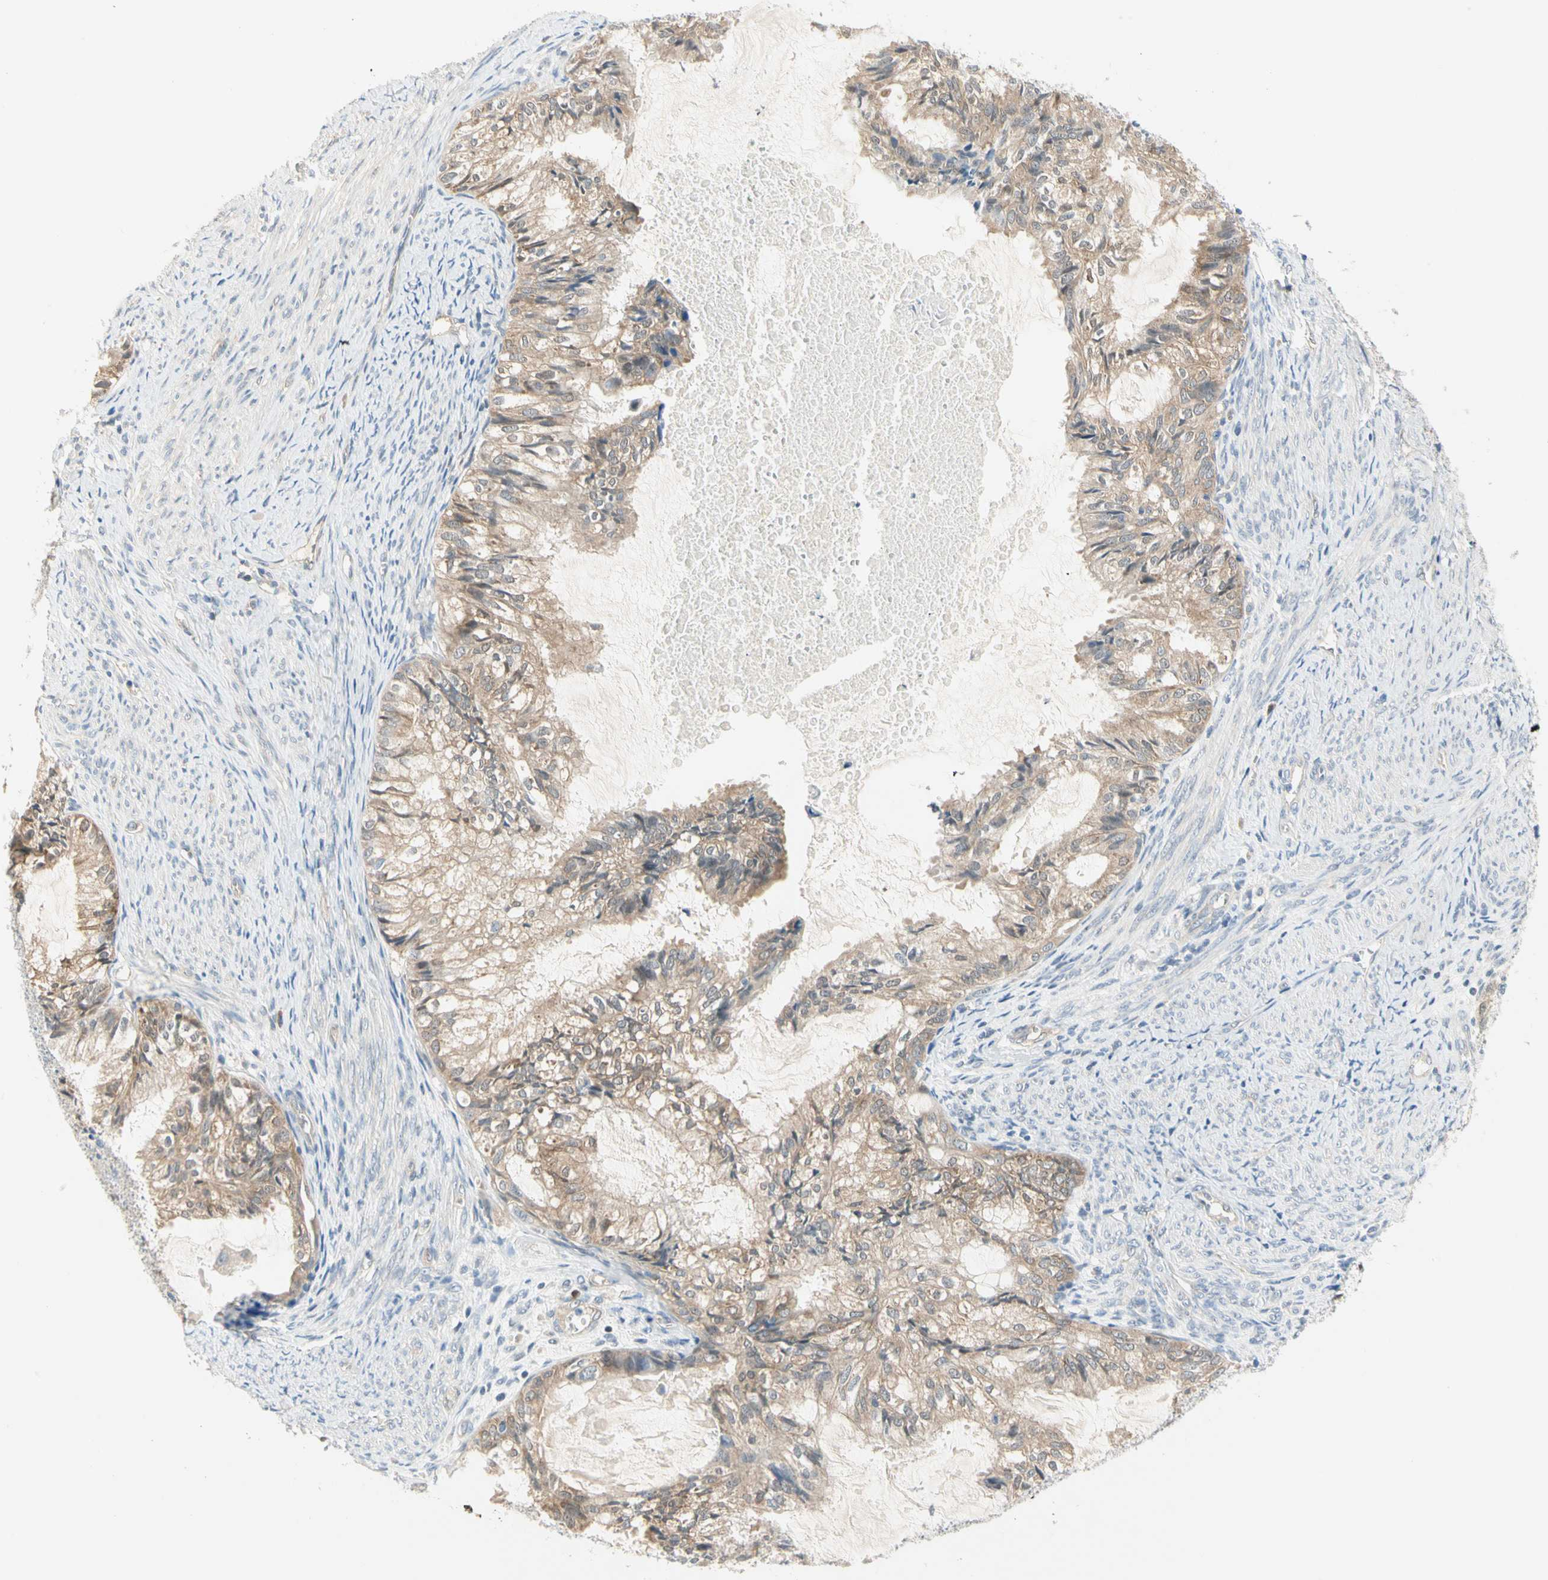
{"staining": {"intensity": "moderate", "quantity": ">75%", "location": "cytoplasmic/membranous"}, "tissue": "cervical cancer", "cell_type": "Tumor cells", "image_type": "cancer", "snomed": [{"axis": "morphology", "description": "Normal tissue, NOS"}, {"axis": "morphology", "description": "Adenocarcinoma, NOS"}, {"axis": "topography", "description": "Cervix"}, {"axis": "topography", "description": "Endometrium"}], "caption": "Immunohistochemical staining of cervical cancer (adenocarcinoma) shows medium levels of moderate cytoplasmic/membranous protein positivity in approximately >75% of tumor cells.", "gene": "MPI", "patient": {"sex": "female", "age": 86}}